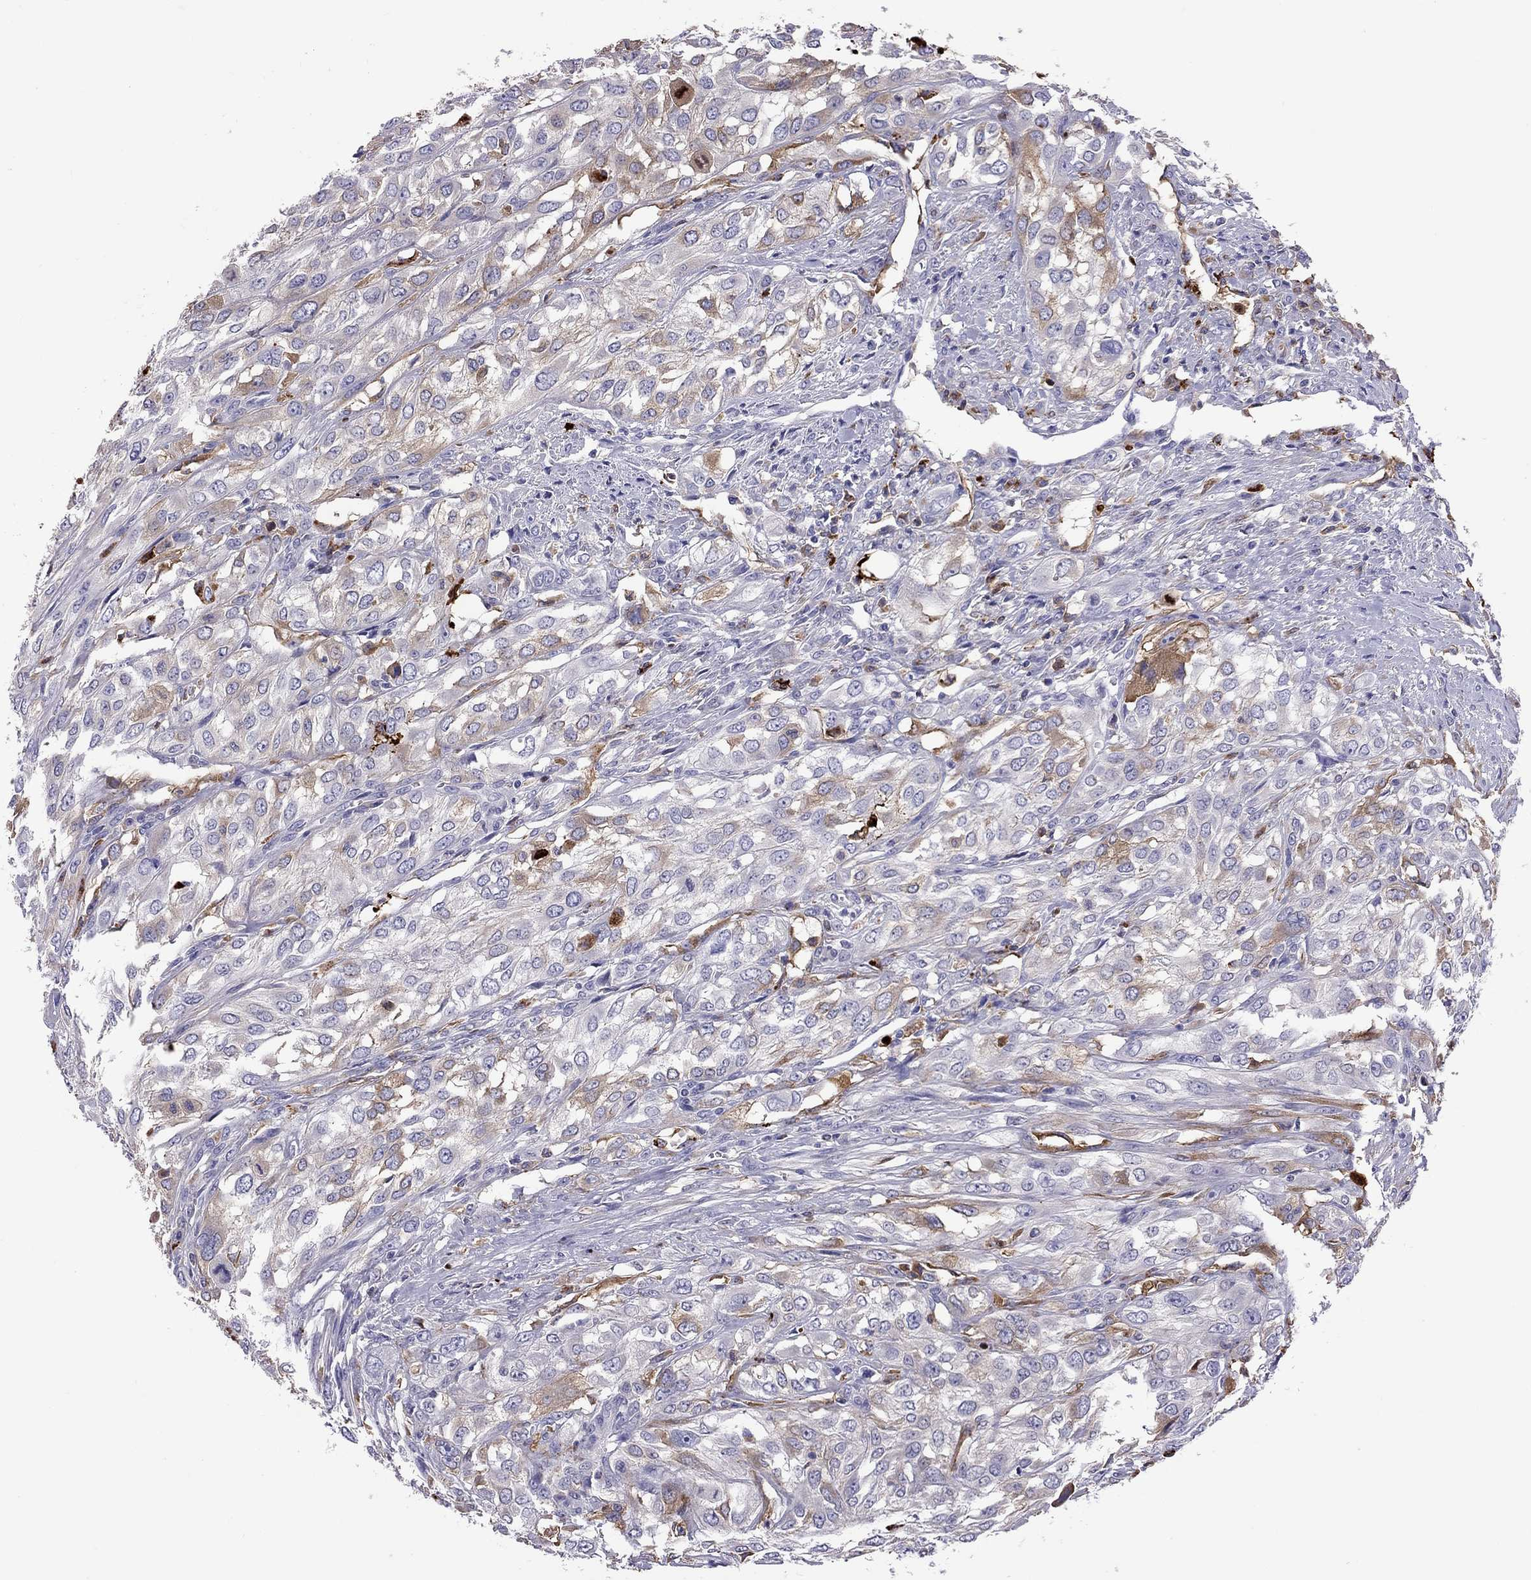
{"staining": {"intensity": "weak", "quantity": "<25%", "location": "cytoplasmic/membranous"}, "tissue": "urothelial cancer", "cell_type": "Tumor cells", "image_type": "cancer", "snomed": [{"axis": "morphology", "description": "Urothelial carcinoma, High grade"}, {"axis": "topography", "description": "Urinary bladder"}], "caption": "Immunohistochemical staining of urothelial cancer reveals no significant staining in tumor cells. Brightfield microscopy of immunohistochemistry stained with DAB (brown) and hematoxylin (blue), captured at high magnification.", "gene": "SERPINA3", "patient": {"sex": "male", "age": 67}}